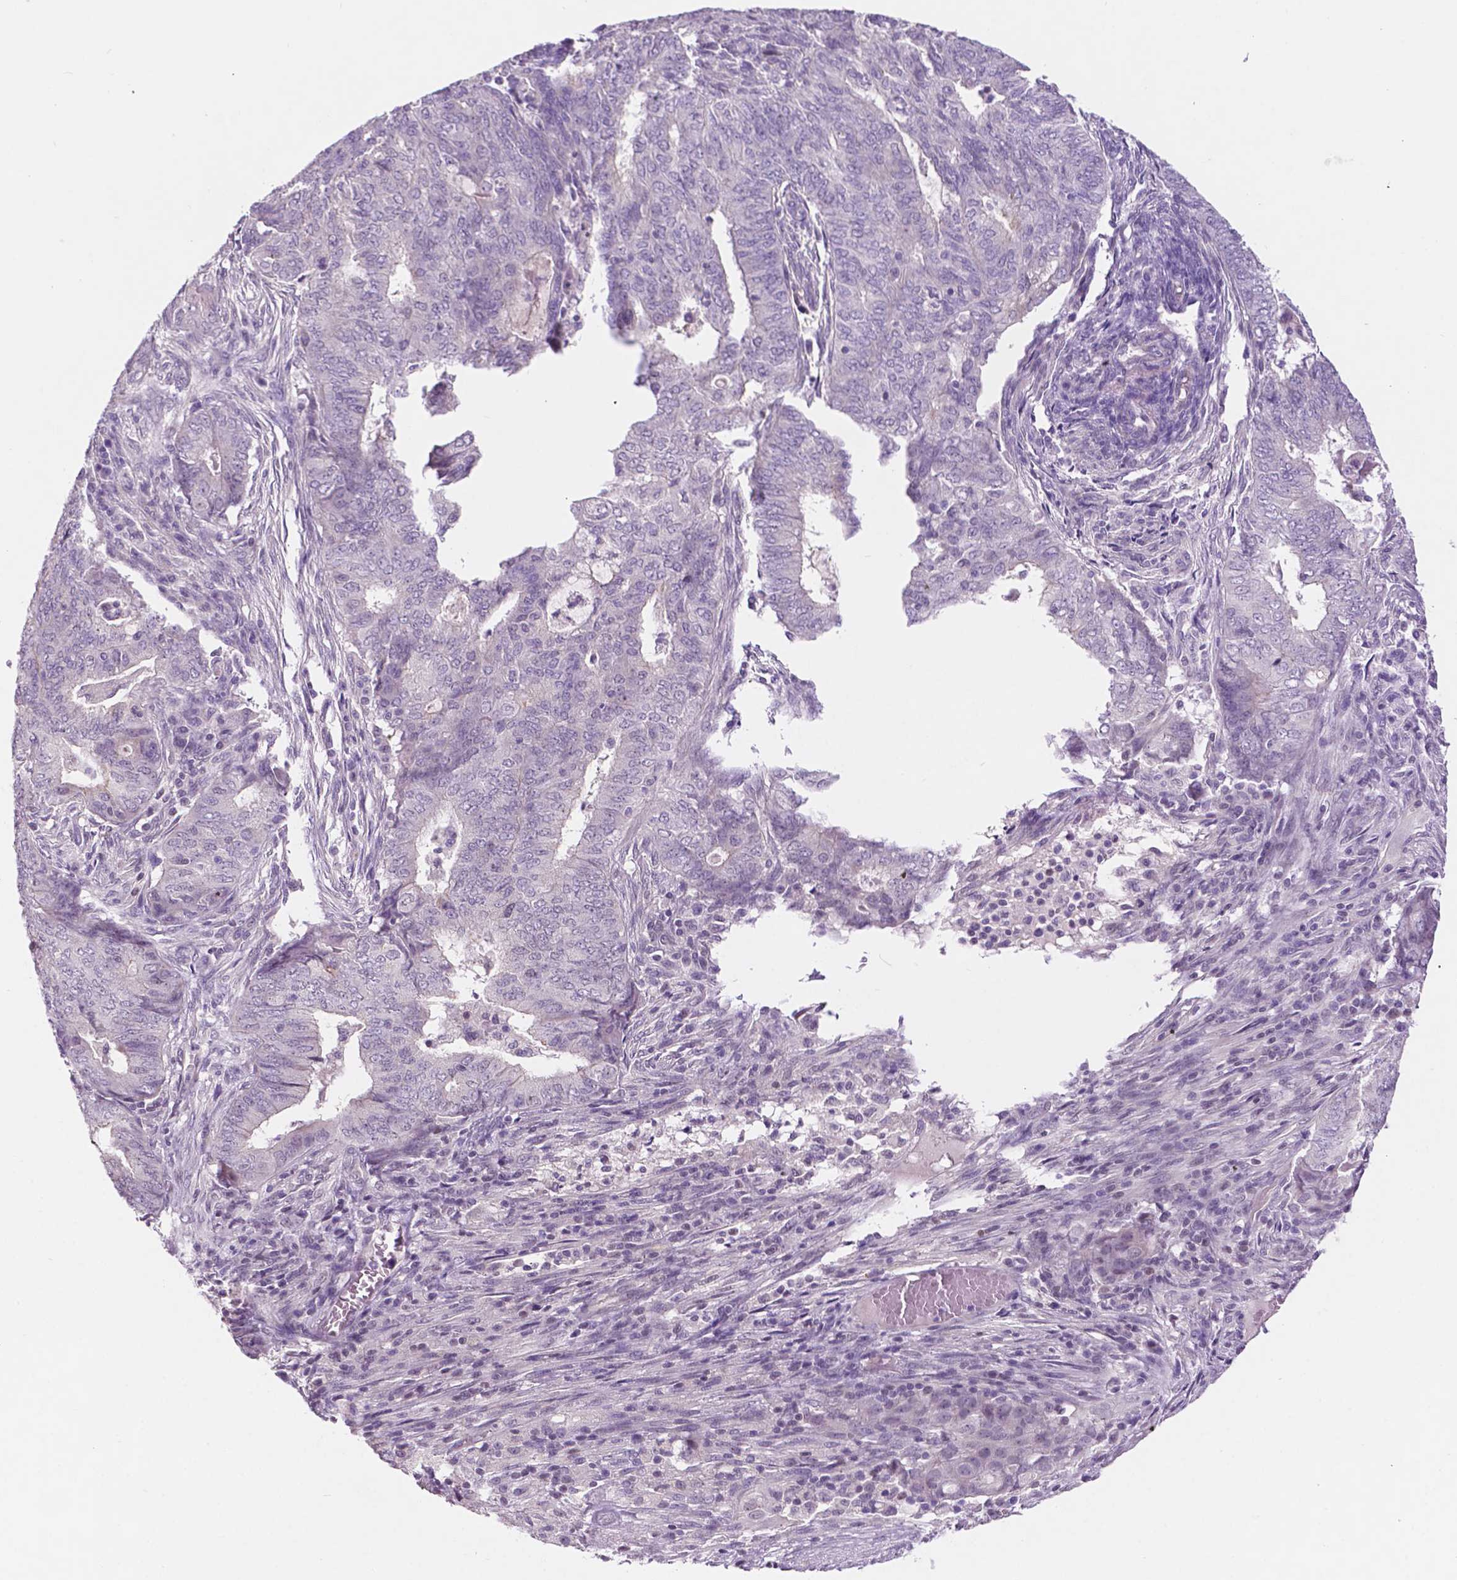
{"staining": {"intensity": "negative", "quantity": "none", "location": "none"}, "tissue": "endometrial cancer", "cell_type": "Tumor cells", "image_type": "cancer", "snomed": [{"axis": "morphology", "description": "Adenocarcinoma, NOS"}, {"axis": "topography", "description": "Endometrium"}], "caption": "IHC histopathology image of human endometrial adenocarcinoma stained for a protein (brown), which displays no positivity in tumor cells.", "gene": "FAM50B", "patient": {"sex": "female", "age": 62}}